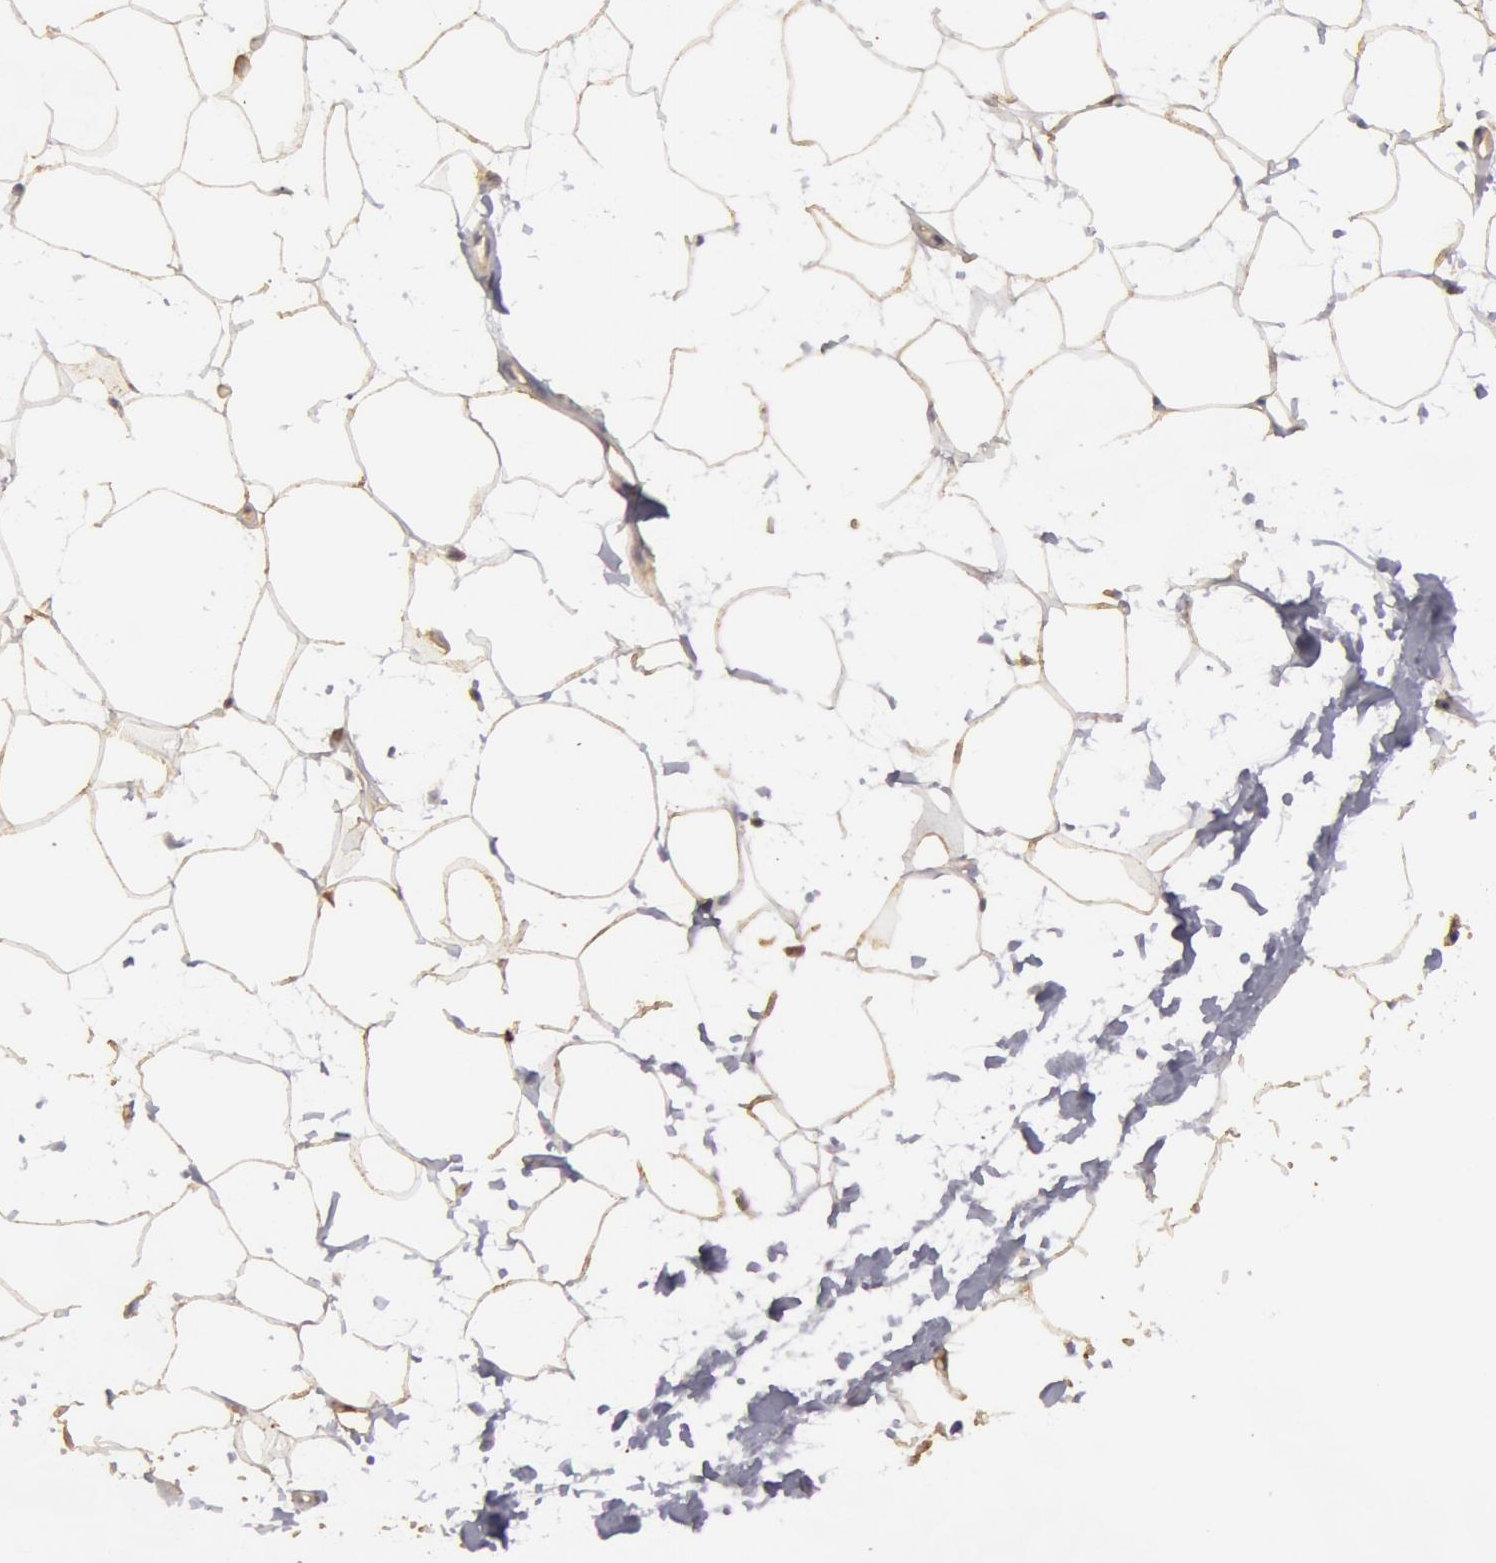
{"staining": {"intensity": "weak", "quantity": "<25%", "location": "cytoplasmic/membranous"}, "tissue": "adipose tissue", "cell_type": "Adipocytes", "image_type": "normal", "snomed": [{"axis": "morphology", "description": "Normal tissue, NOS"}, {"axis": "topography", "description": "Breast"}], "caption": "Protein analysis of benign adipose tissue demonstrates no significant positivity in adipocytes.", "gene": "CAT", "patient": {"sex": "female", "age": 45}}